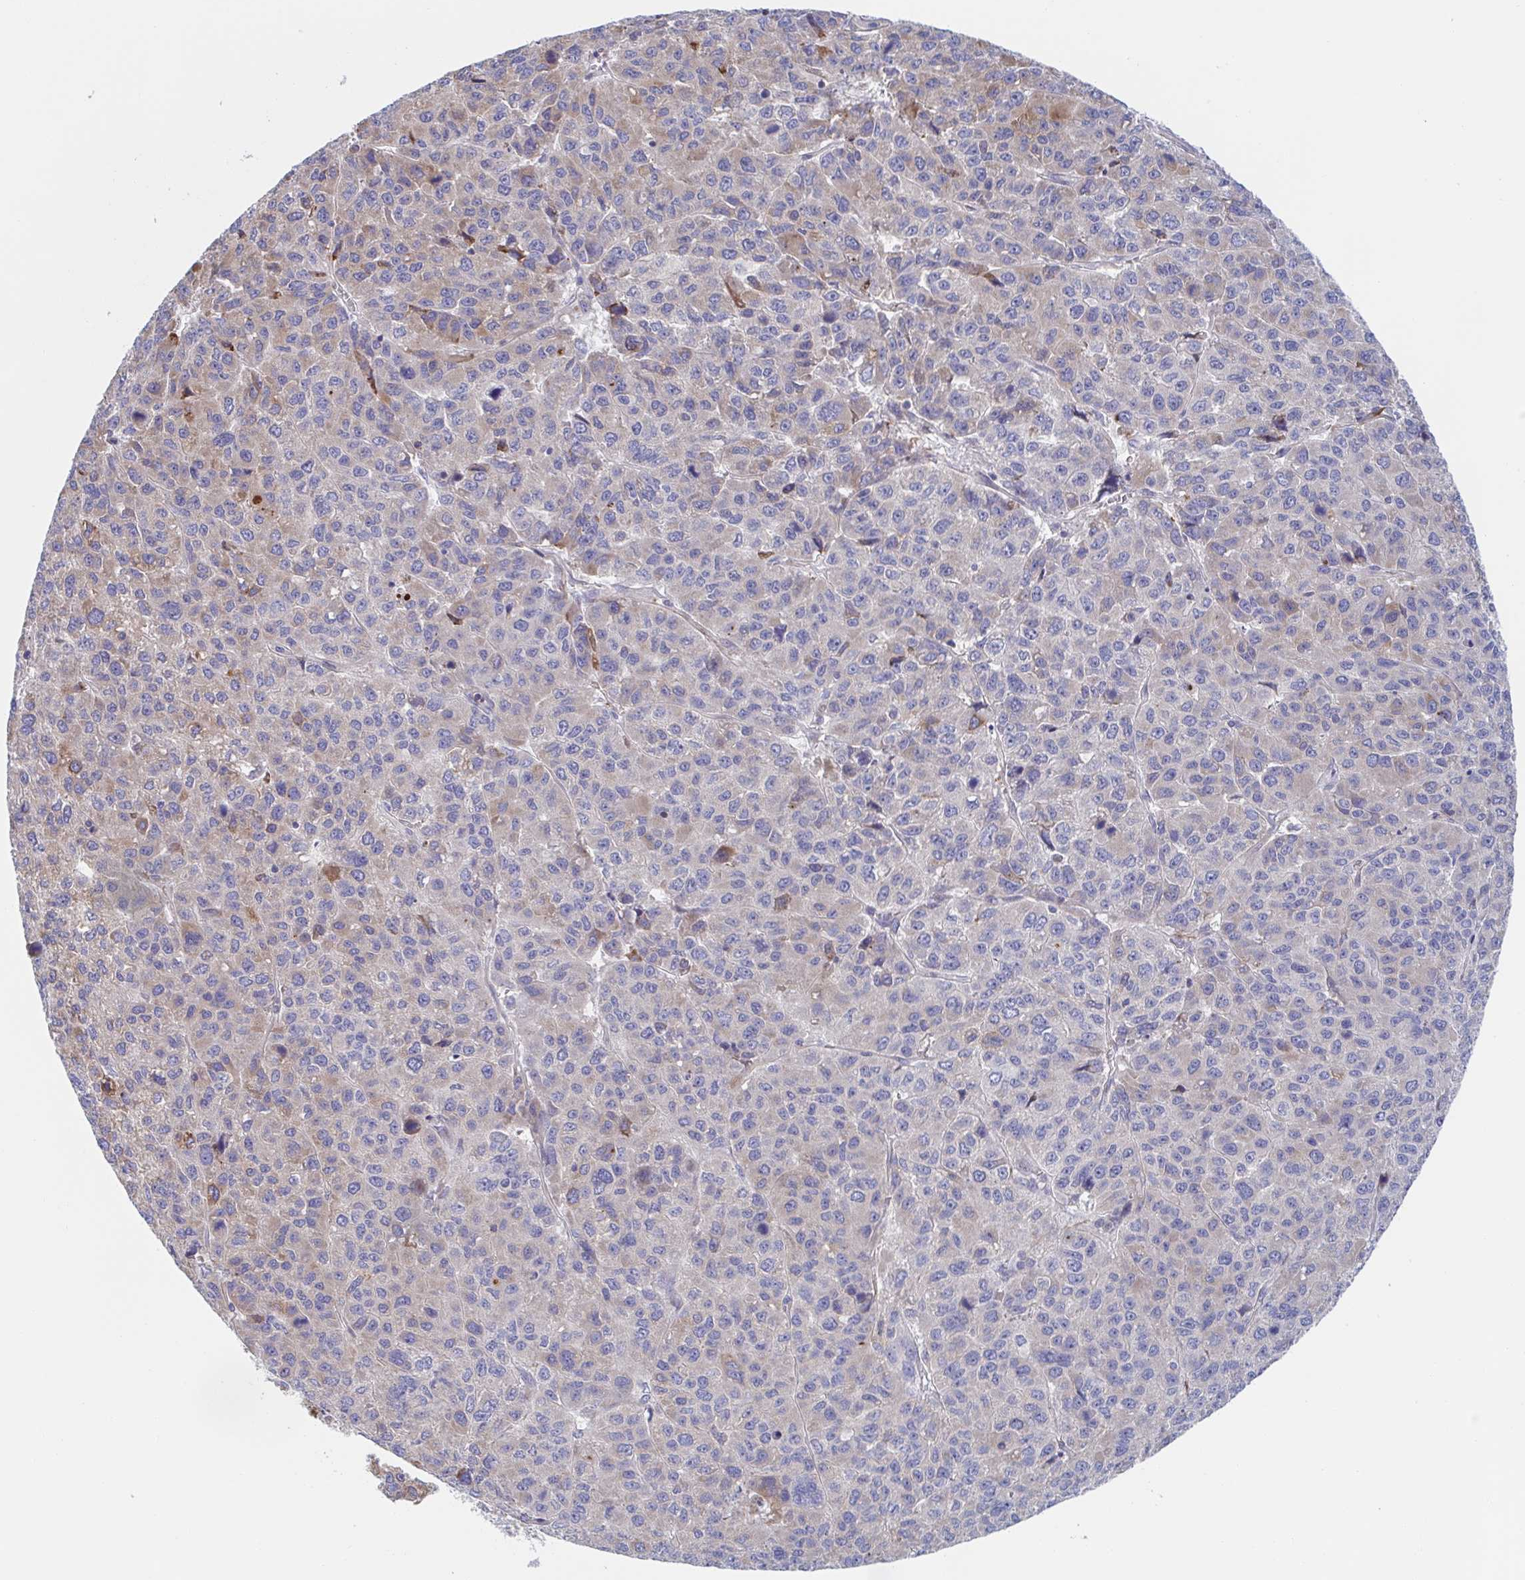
{"staining": {"intensity": "weak", "quantity": "<25%", "location": "cytoplasmic/membranous"}, "tissue": "liver cancer", "cell_type": "Tumor cells", "image_type": "cancer", "snomed": [{"axis": "morphology", "description": "Carcinoma, Hepatocellular, NOS"}, {"axis": "topography", "description": "Liver"}], "caption": "Tumor cells are negative for brown protein staining in liver cancer.", "gene": "KLC3", "patient": {"sex": "male", "age": 69}}